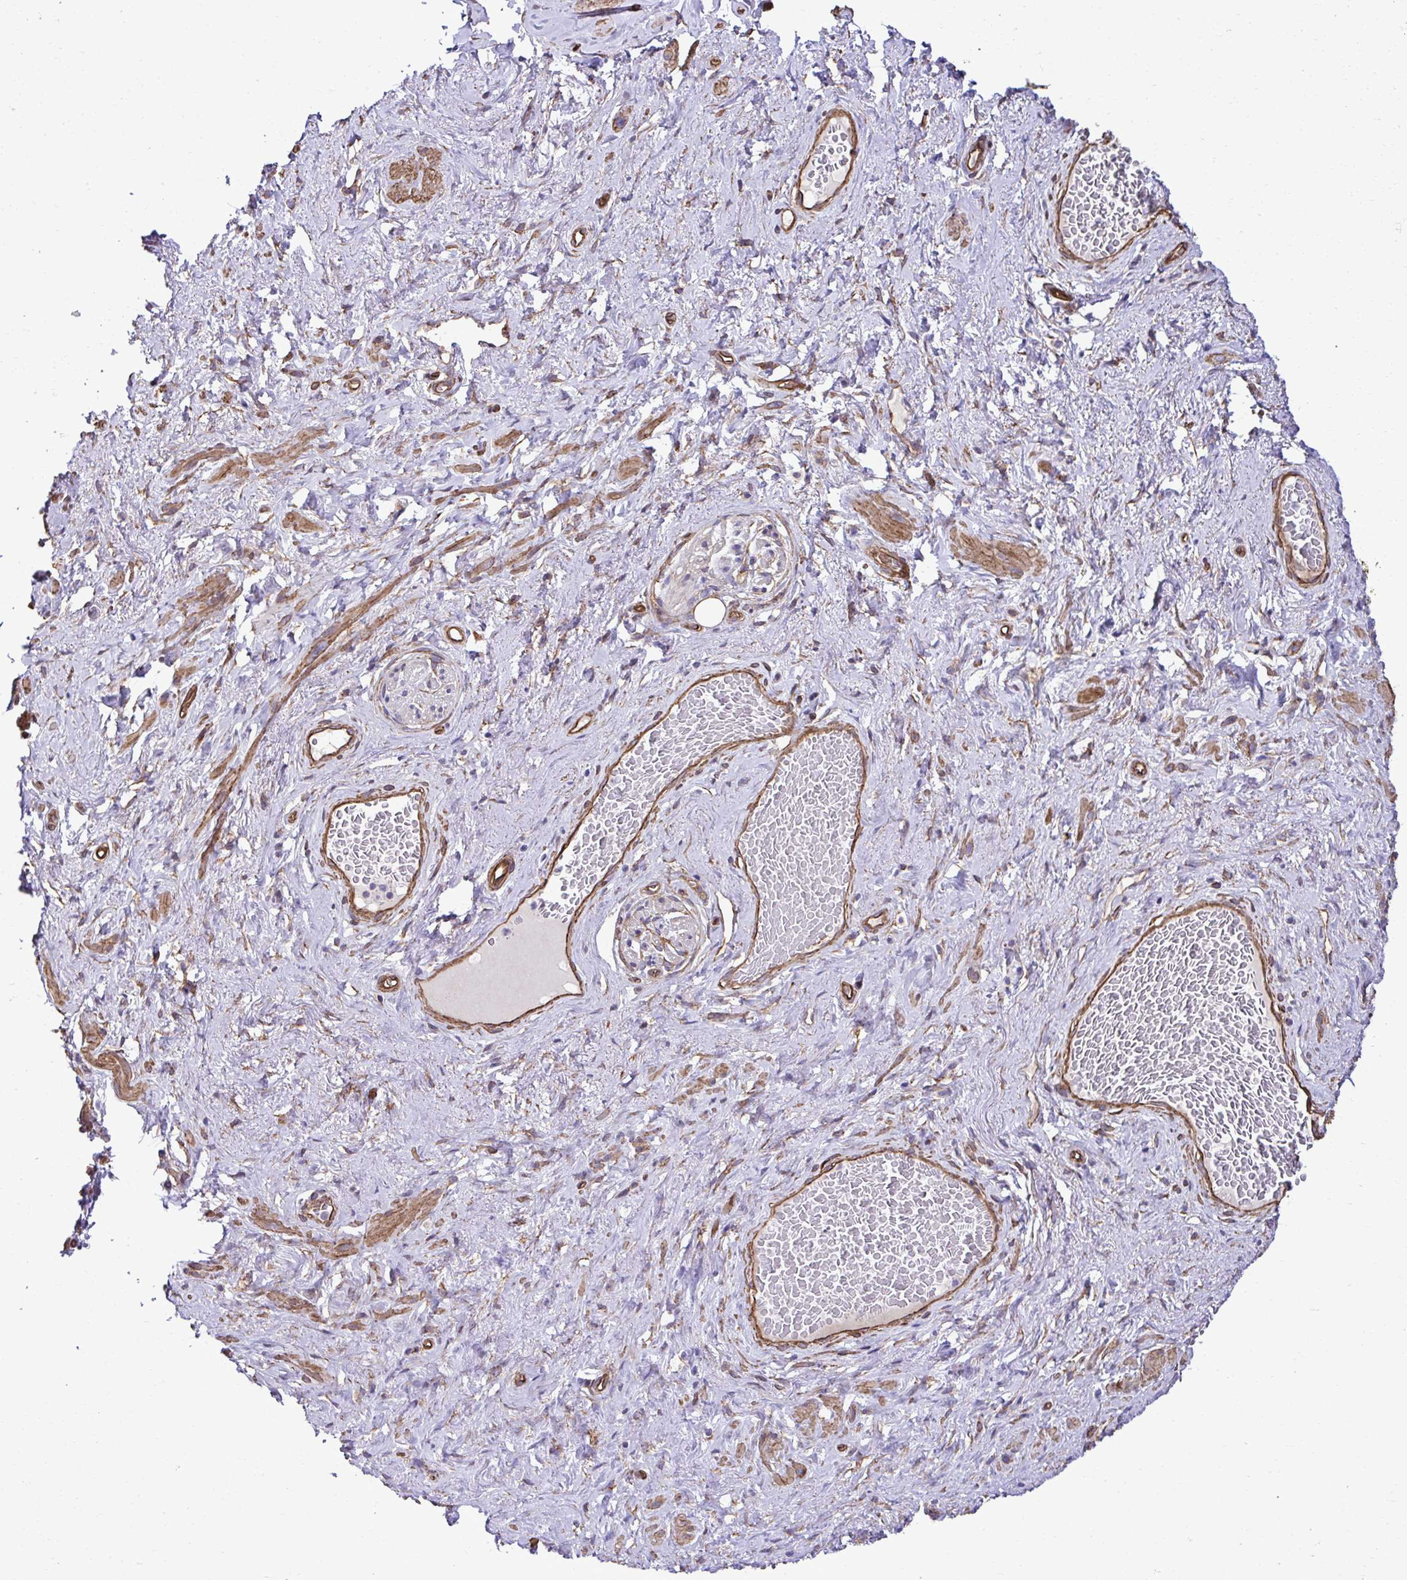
{"staining": {"intensity": "moderate", "quantity": ">75%", "location": "cytoplasmic/membranous"}, "tissue": "soft tissue", "cell_type": "Fibroblasts", "image_type": "normal", "snomed": [{"axis": "morphology", "description": "Normal tissue, NOS"}, {"axis": "topography", "description": "Vagina"}, {"axis": "topography", "description": "Peripheral nerve tissue"}], "caption": "Protein positivity by immunohistochemistry (IHC) shows moderate cytoplasmic/membranous expression in approximately >75% of fibroblasts in unremarkable soft tissue. Immunohistochemistry stains the protein in brown and the nuclei are stained blue.", "gene": "TRIM52", "patient": {"sex": "female", "age": 71}}